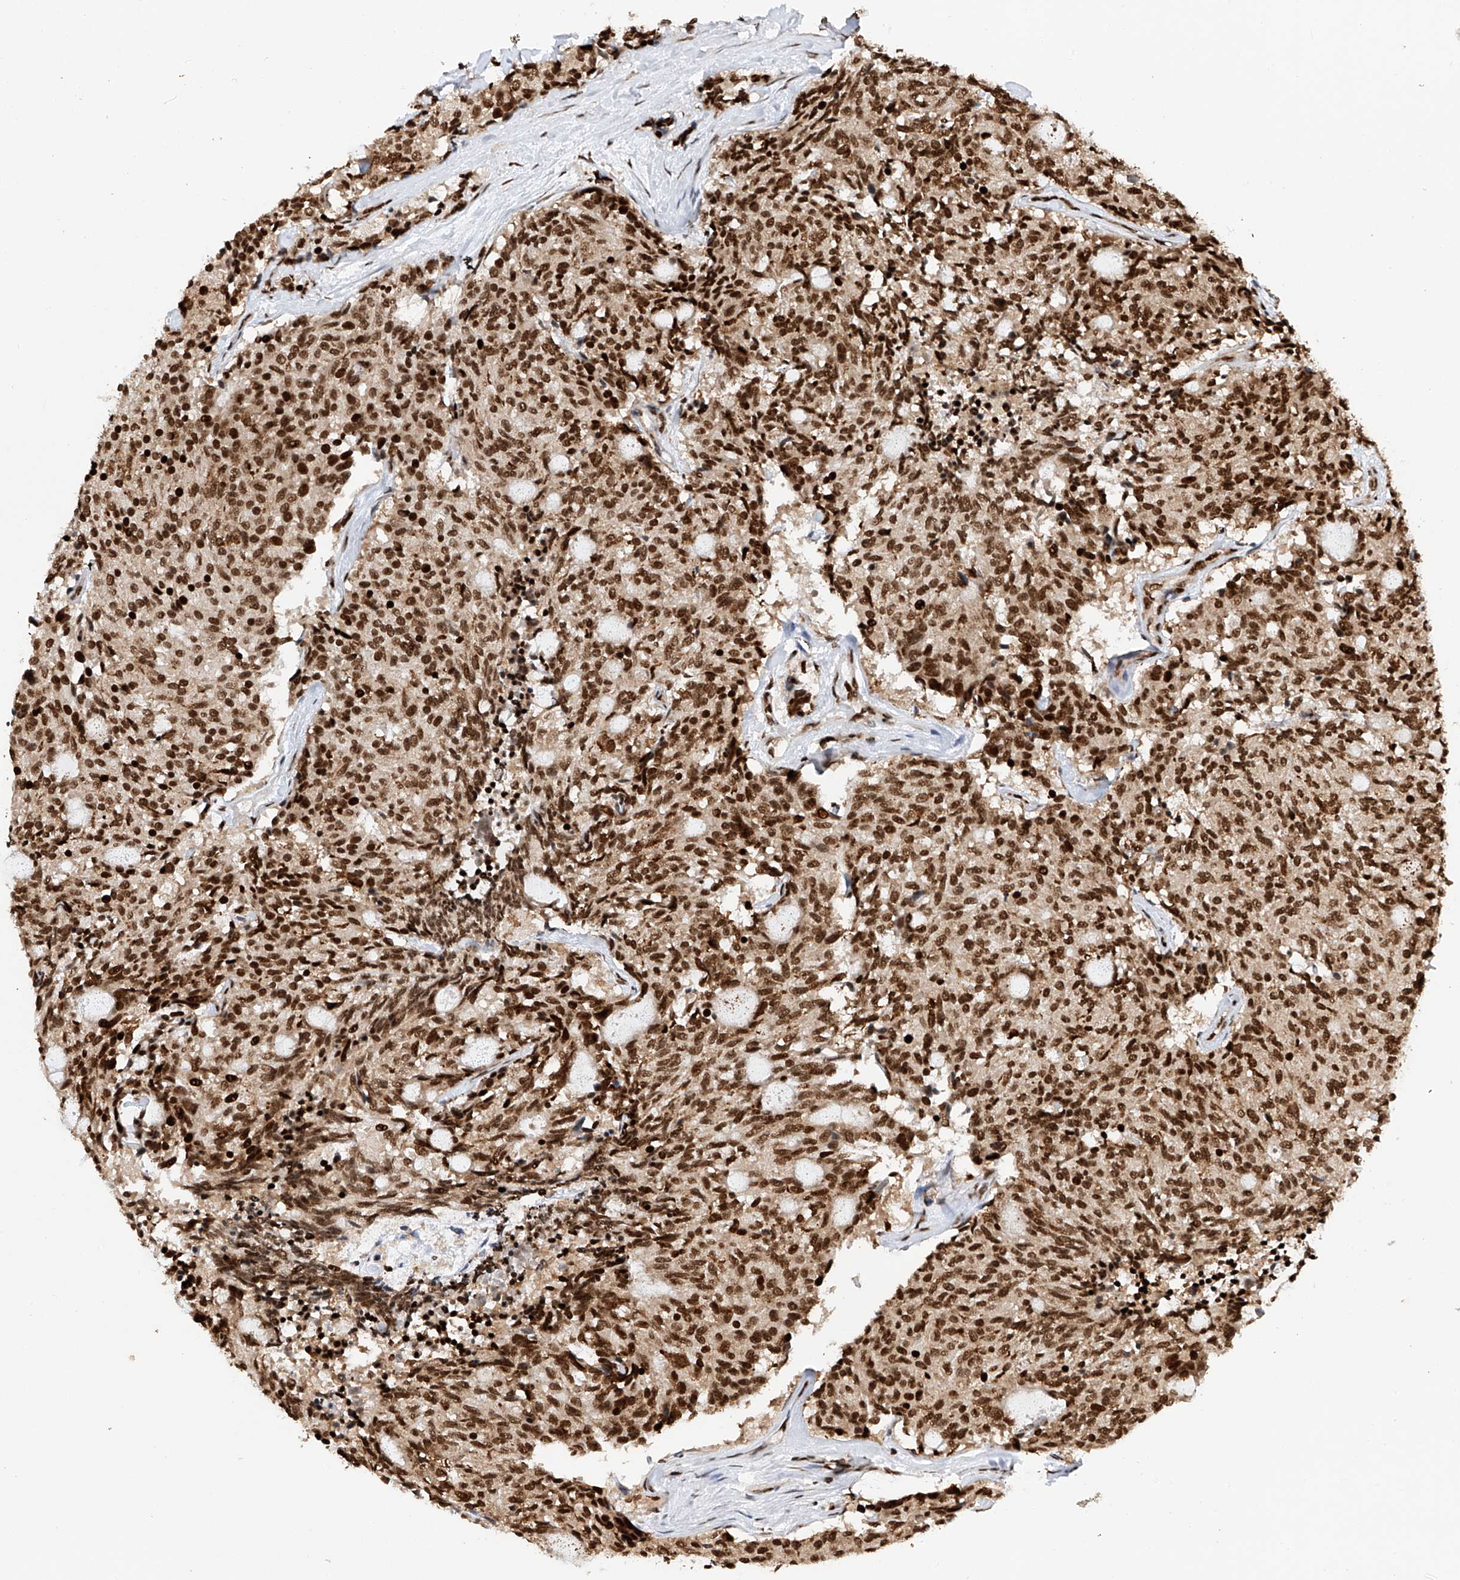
{"staining": {"intensity": "strong", "quantity": ">75%", "location": "nuclear"}, "tissue": "carcinoid", "cell_type": "Tumor cells", "image_type": "cancer", "snomed": [{"axis": "morphology", "description": "Carcinoid, malignant, NOS"}, {"axis": "topography", "description": "Pancreas"}], "caption": "Strong nuclear expression for a protein is present in approximately >75% of tumor cells of carcinoid (malignant) using immunohistochemistry.", "gene": "SRSF6", "patient": {"sex": "female", "age": 54}}